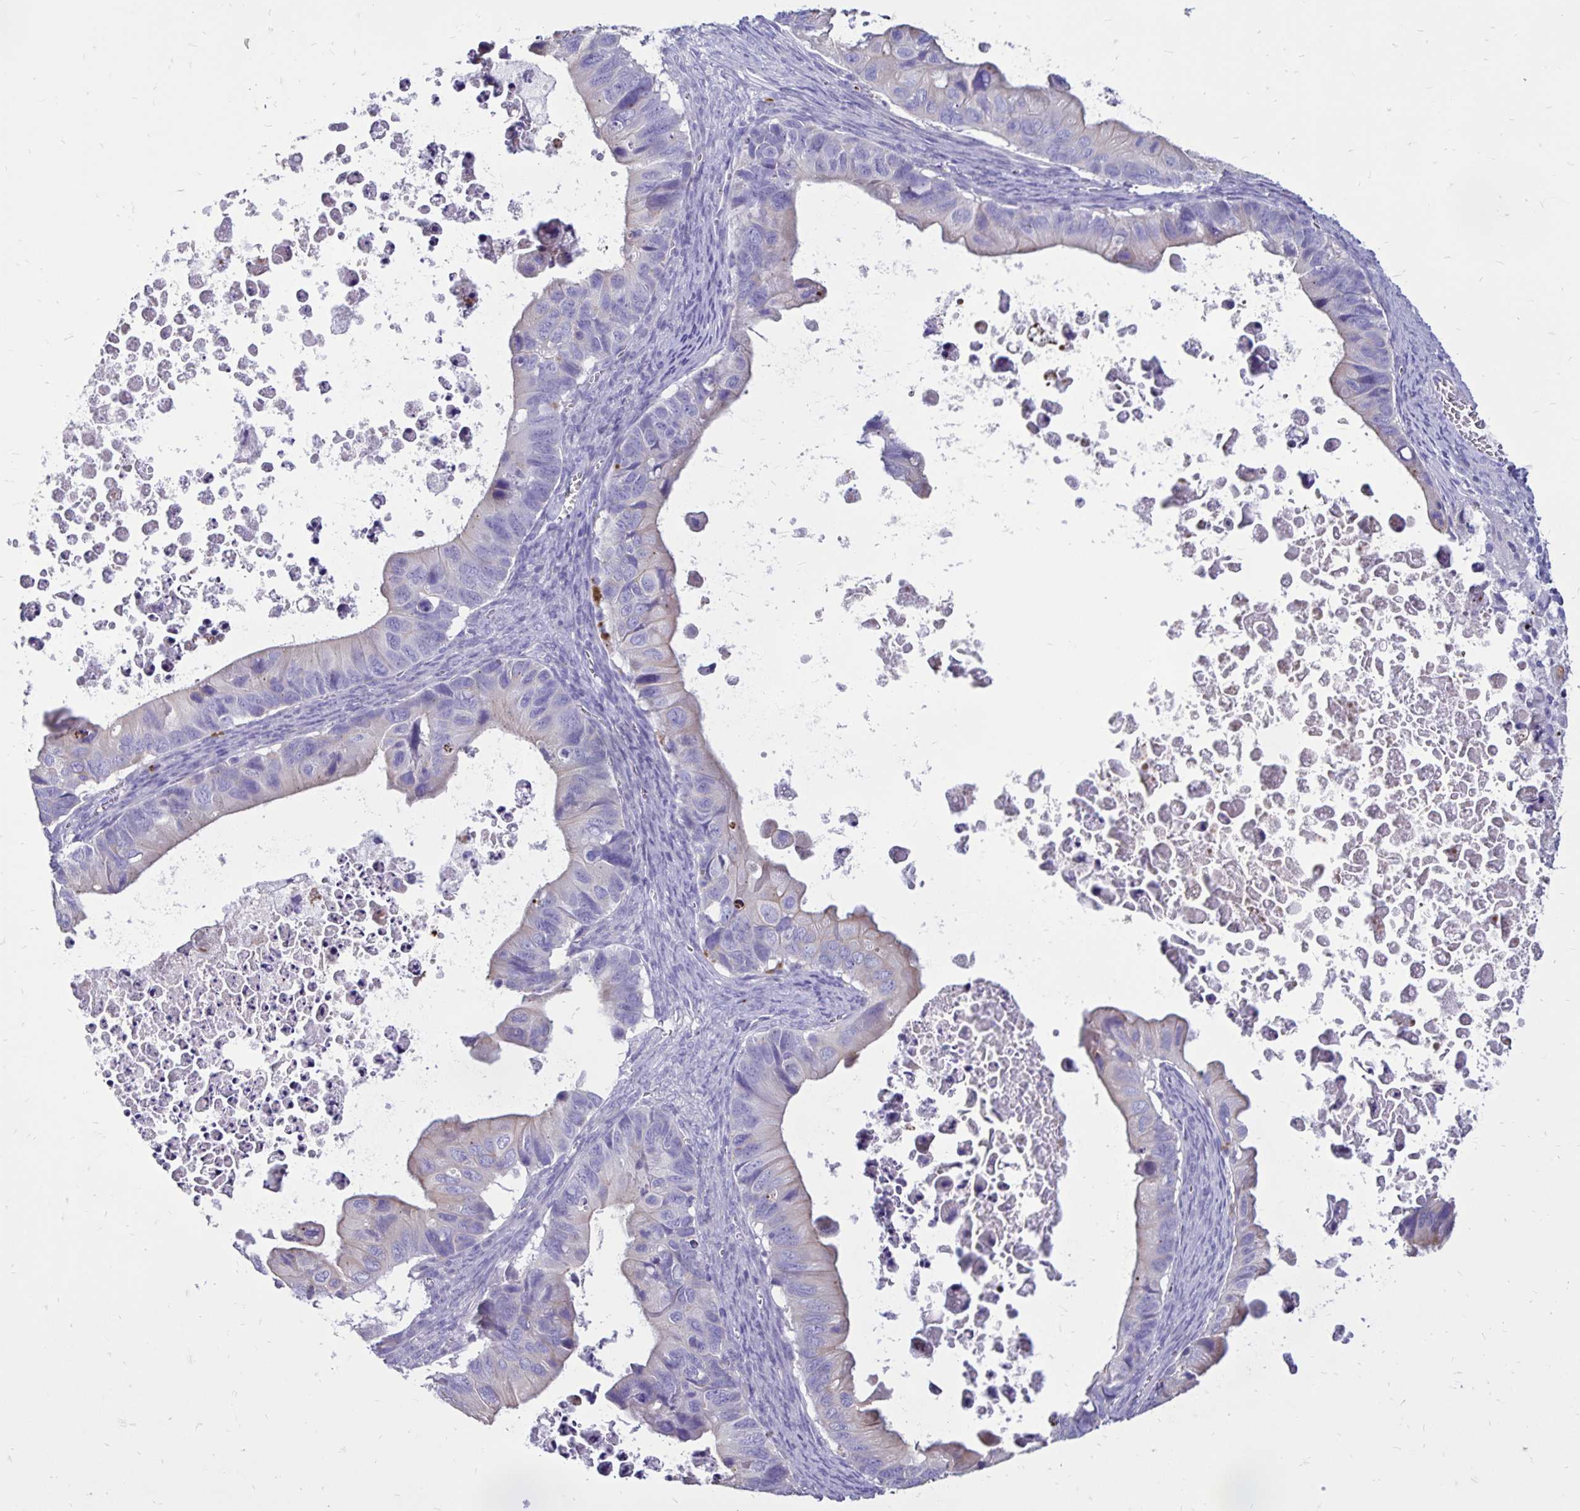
{"staining": {"intensity": "weak", "quantity": "<25%", "location": "cytoplasmic/membranous"}, "tissue": "ovarian cancer", "cell_type": "Tumor cells", "image_type": "cancer", "snomed": [{"axis": "morphology", "description": "Cystadenocarcinoma, mucinous, NOS"}, {"axis": "topography", "description": "Ovary"}], "caption": "An immunohistochemistry (IHC) photomicrograph of ovarian mucinous cystadenocarcinoma is shown. There is no staining in tumor cells of ovarian mucinous cystadenocarcinoma.", "gene": "EVPL", "patient": {"sex": "female", "age": 64}}